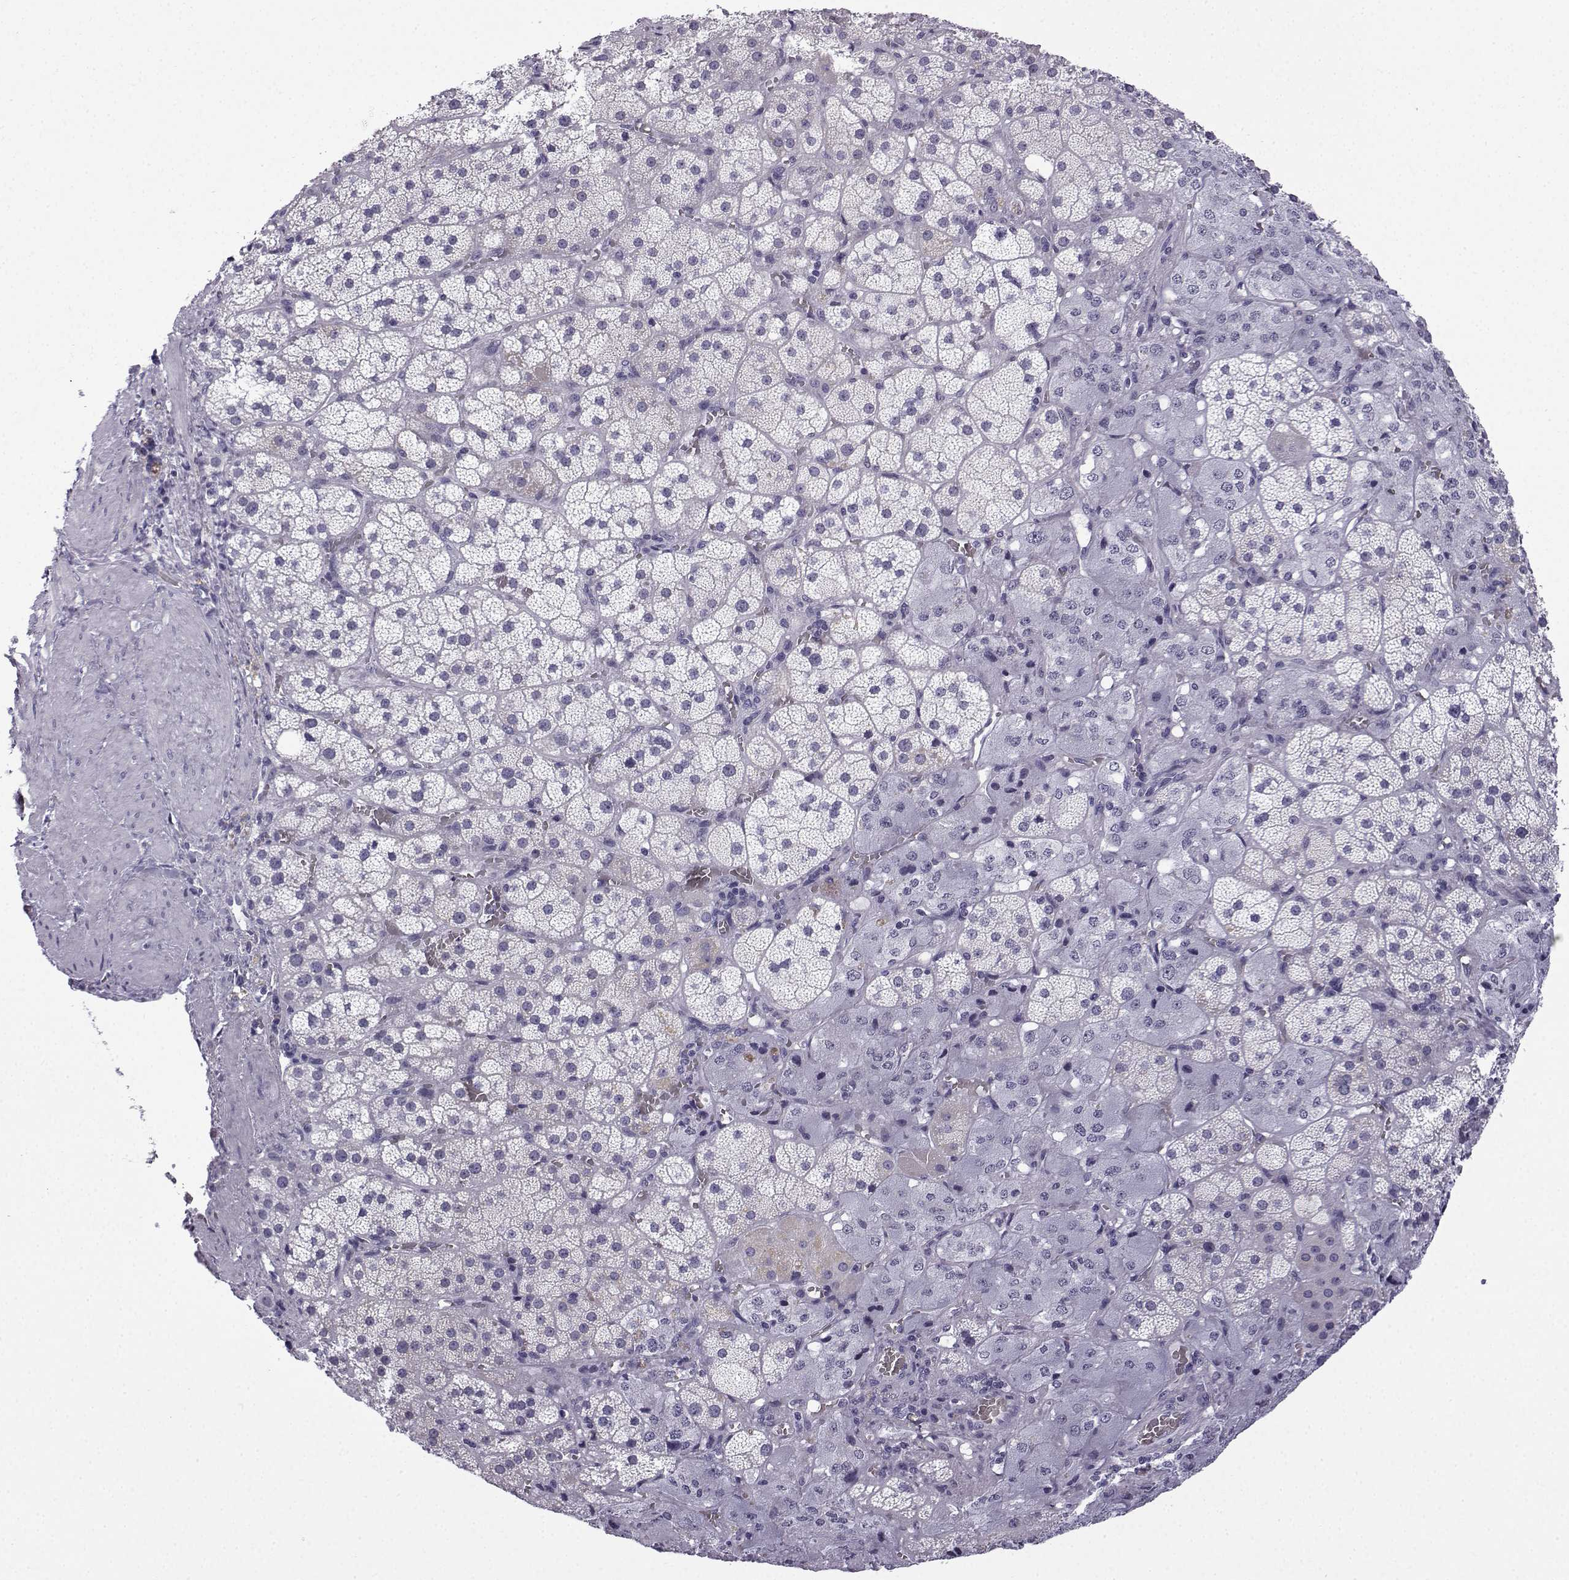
{"staining": {"intensity": "negative", "quantity": "none", "location": "none"}, "tissue": "adrenal gland", "cell_type": "Glandular cells", "image_type": "normal", "snomed": [{"axis": "morphology", "description": "Normal tissue, NOS"}, {"axis": "topography", "description": "Adrenal gland"}], "caption": "This is a micrograph of immunohistochemistry staining of benign adrenal gland, which shows no staining in glandular cells.", "gene": "MRGBP", "patient": {"sex": "male", "age": 57}}